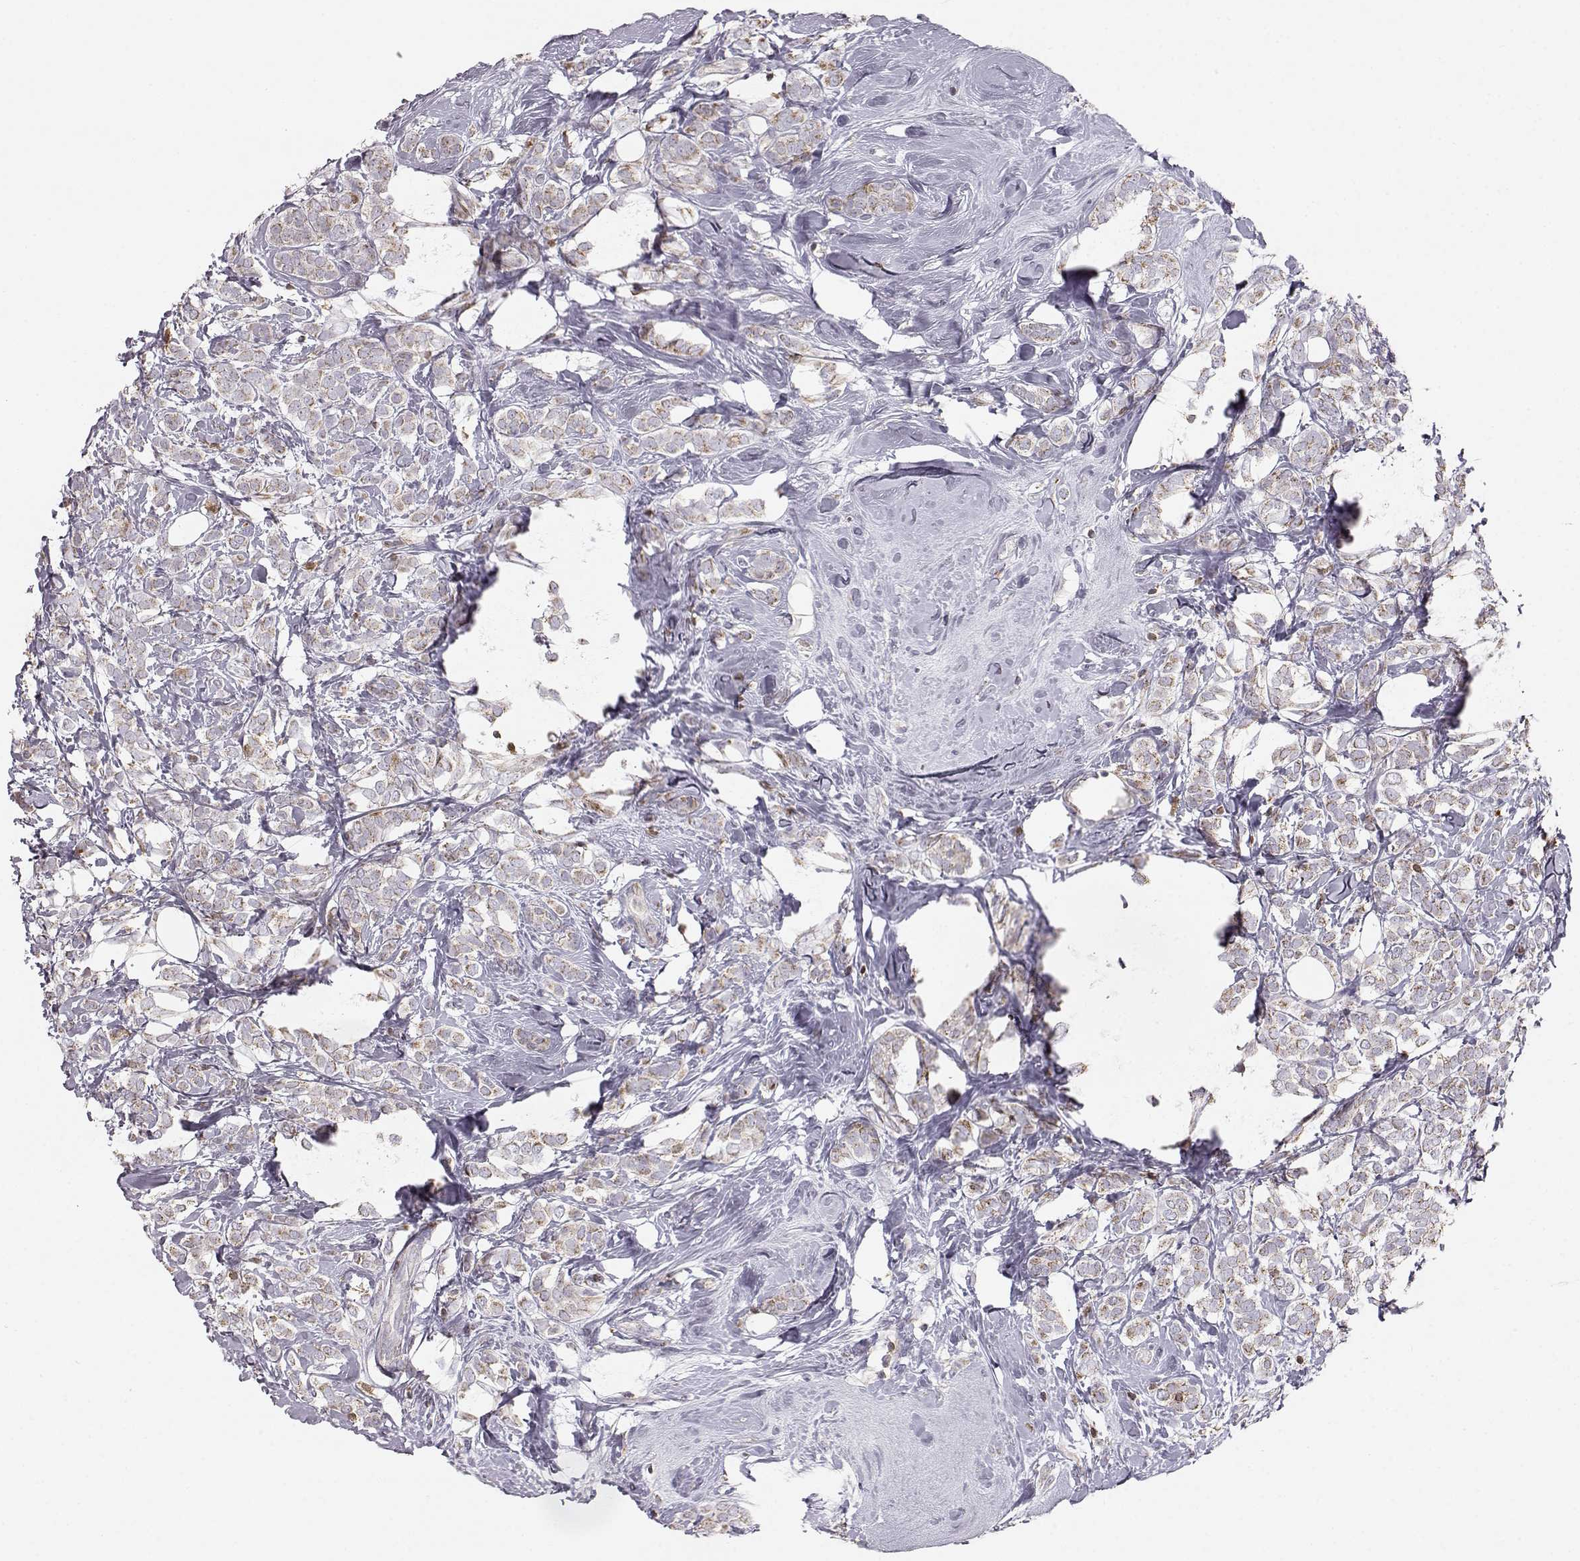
{"staining": {"intensity": "moderate", "quantity": ">75%", "location": "cytoplasmic/membranous"}, "tissue": "breast cancer", "cell_type": "Tumor cells", "image_type": "cancer", "snomed": [{"axis": "morphology", "description": "Lobular carcinoma"}, {"axis": "topography", "description": "Breast"}], "caption": "The photomicrograph reveals immunohistochemical staining of breast lobular carcinoma. There is moderate cytoplasmic/membranous staining is present in approximately >75% of tumor cells. (DAB (3,3'-diaminobenzidine) IHC, brown staining for protein, blue staining for nuclei).", "gene": "GRAP2", "patient": {"sex": "female", "age": 49}}